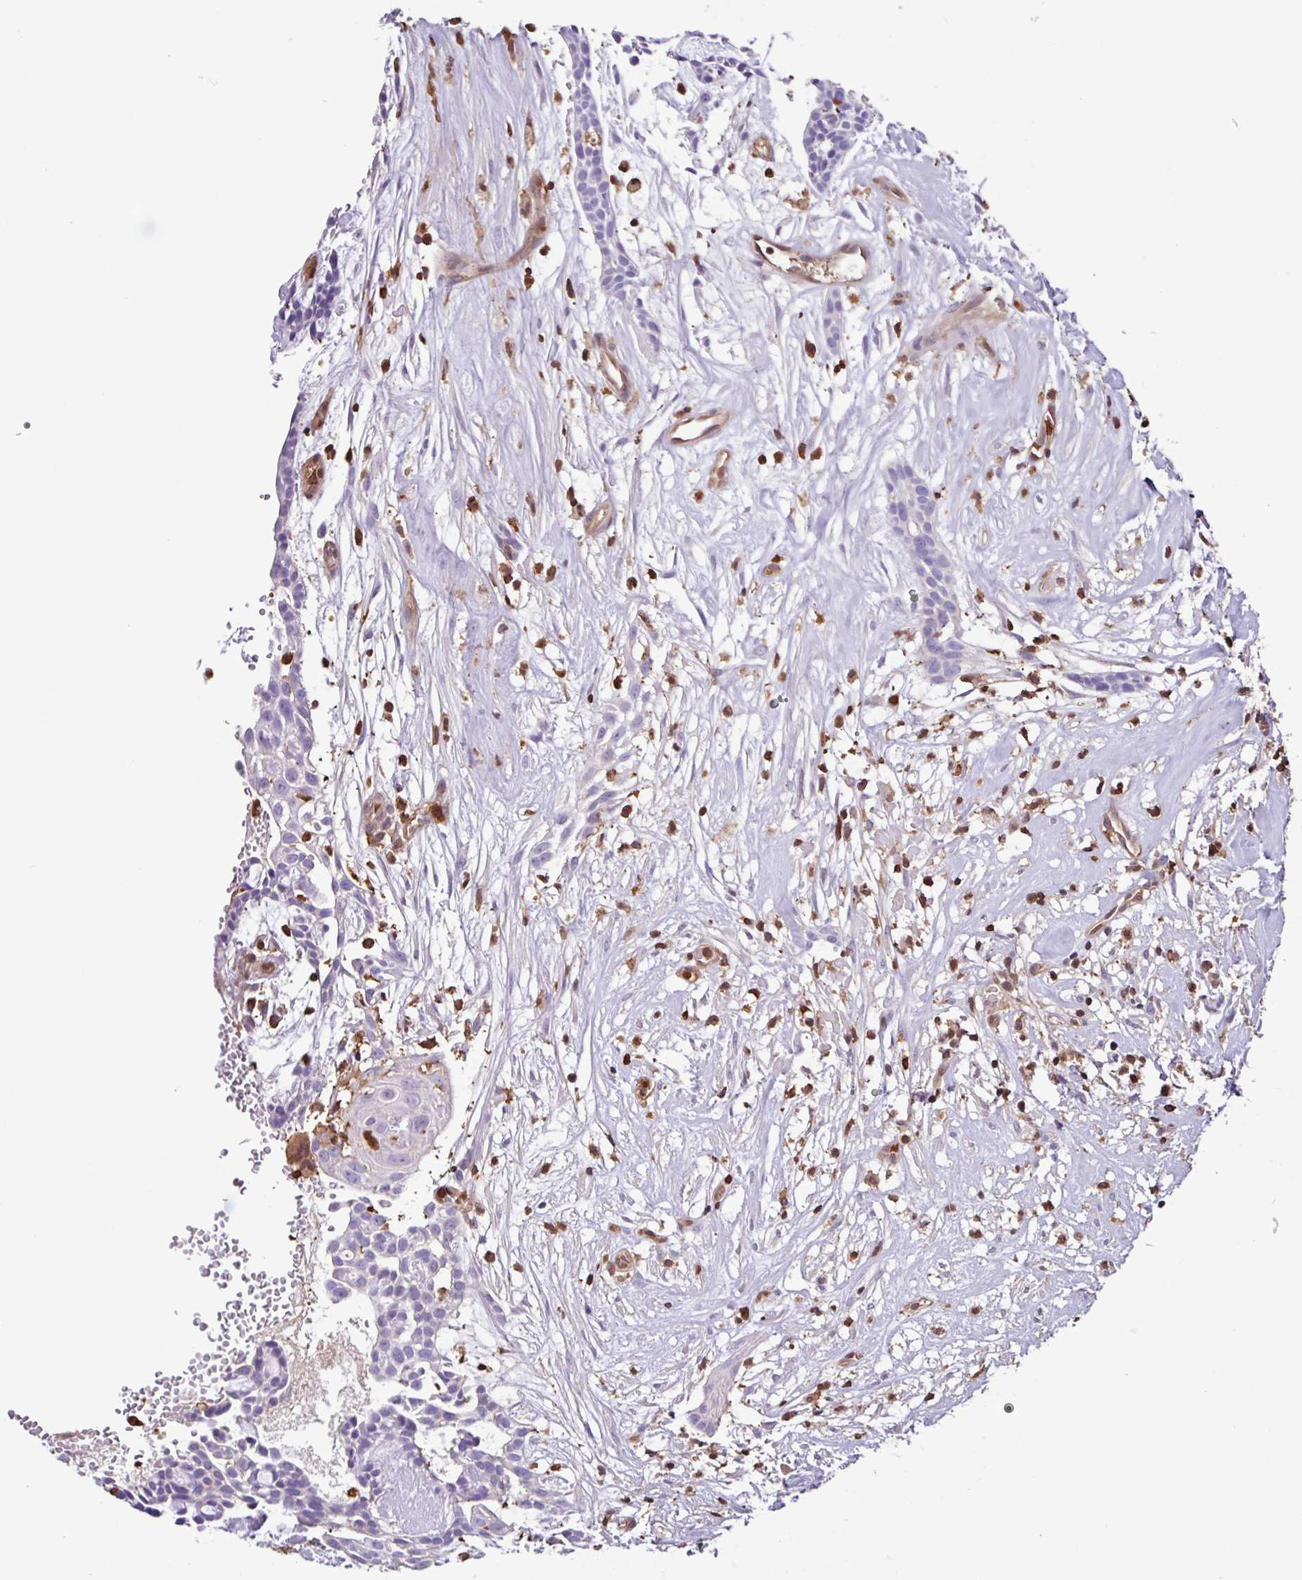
{"staining": {"intensity": "negative", "quantity": "none", "location": "none"}, "tissue": "head and neck cancer", "cell_type": "Tumor cells", "image_type": "cancer", "snomed": [{"axis": "morphology", "description": "Adenocarcinoma, NOS"}, {"axis": "topography", "description": "Subcutis"}, {"axis": "topography", "description": "Head-Neck"}], "caption": "DAB immunohistochemical staining of head and neck cancer reveals no significant positivity in tumor cells. (DAB (3,3'-diaminobenzidine) immunohistochemistry (IHC) visualized using brightfield microscopy, high magnification).", "gene": "ARHGDIB", "patient": {"sex": "female", "age": 73}}